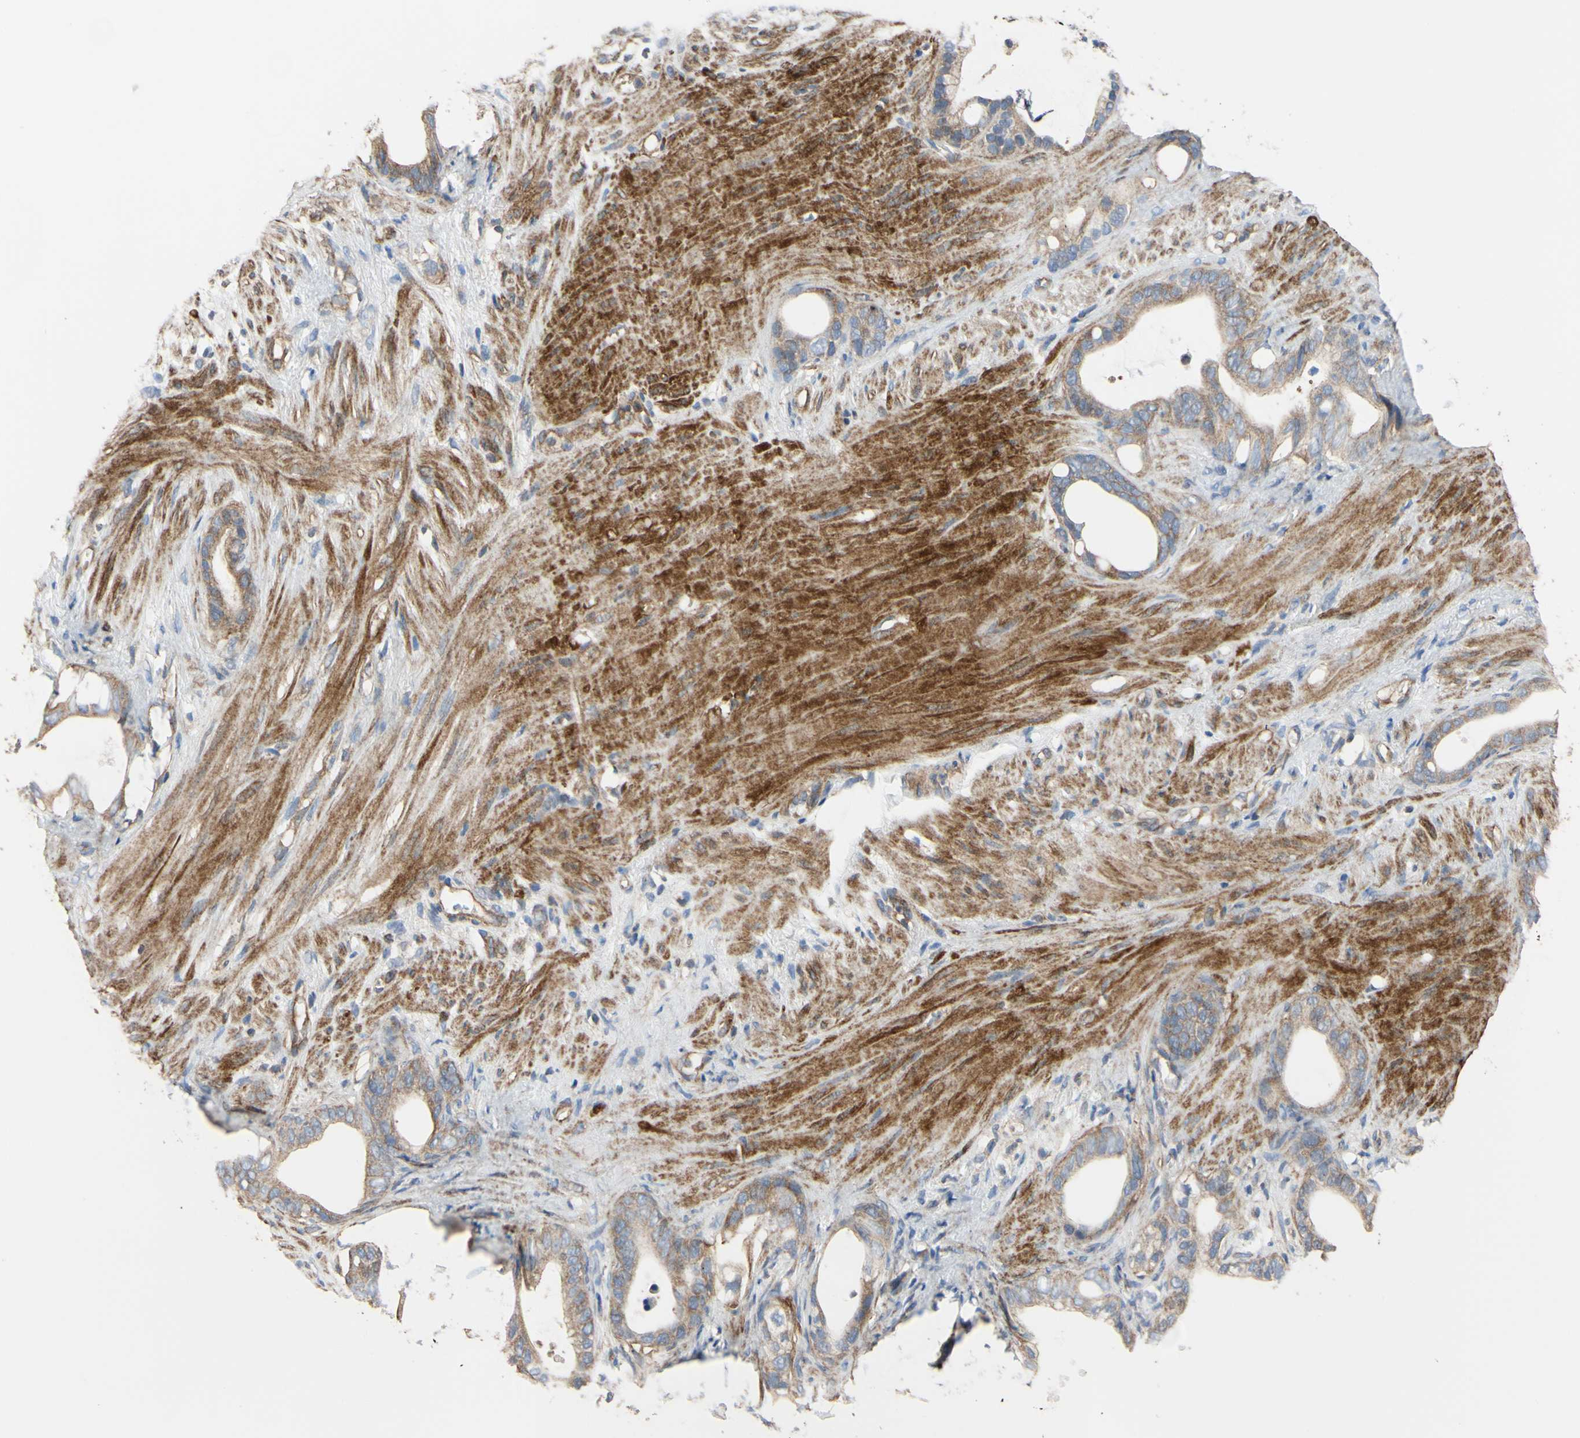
{"staining": {"intensity": "moderate", "quantity": ">75%", "location": "cytoplasmic/membranous"}, "tissue": "stomach cancer", "cell_type": "Tumor cells", "image_type": "cancer", "snomed": [{"axis": "morphology", "description": "Adenocarcinoma, NOS"}, {"axis": "topography", "description": "Stomach"}], "caption": "Moderate cytoplasmic/membranous protein staining is identified in about >75% of tumor cells in stomach adenocarcinoma.", "gene": "BECN1", "patient": {"sex": "female", "age": 75}}